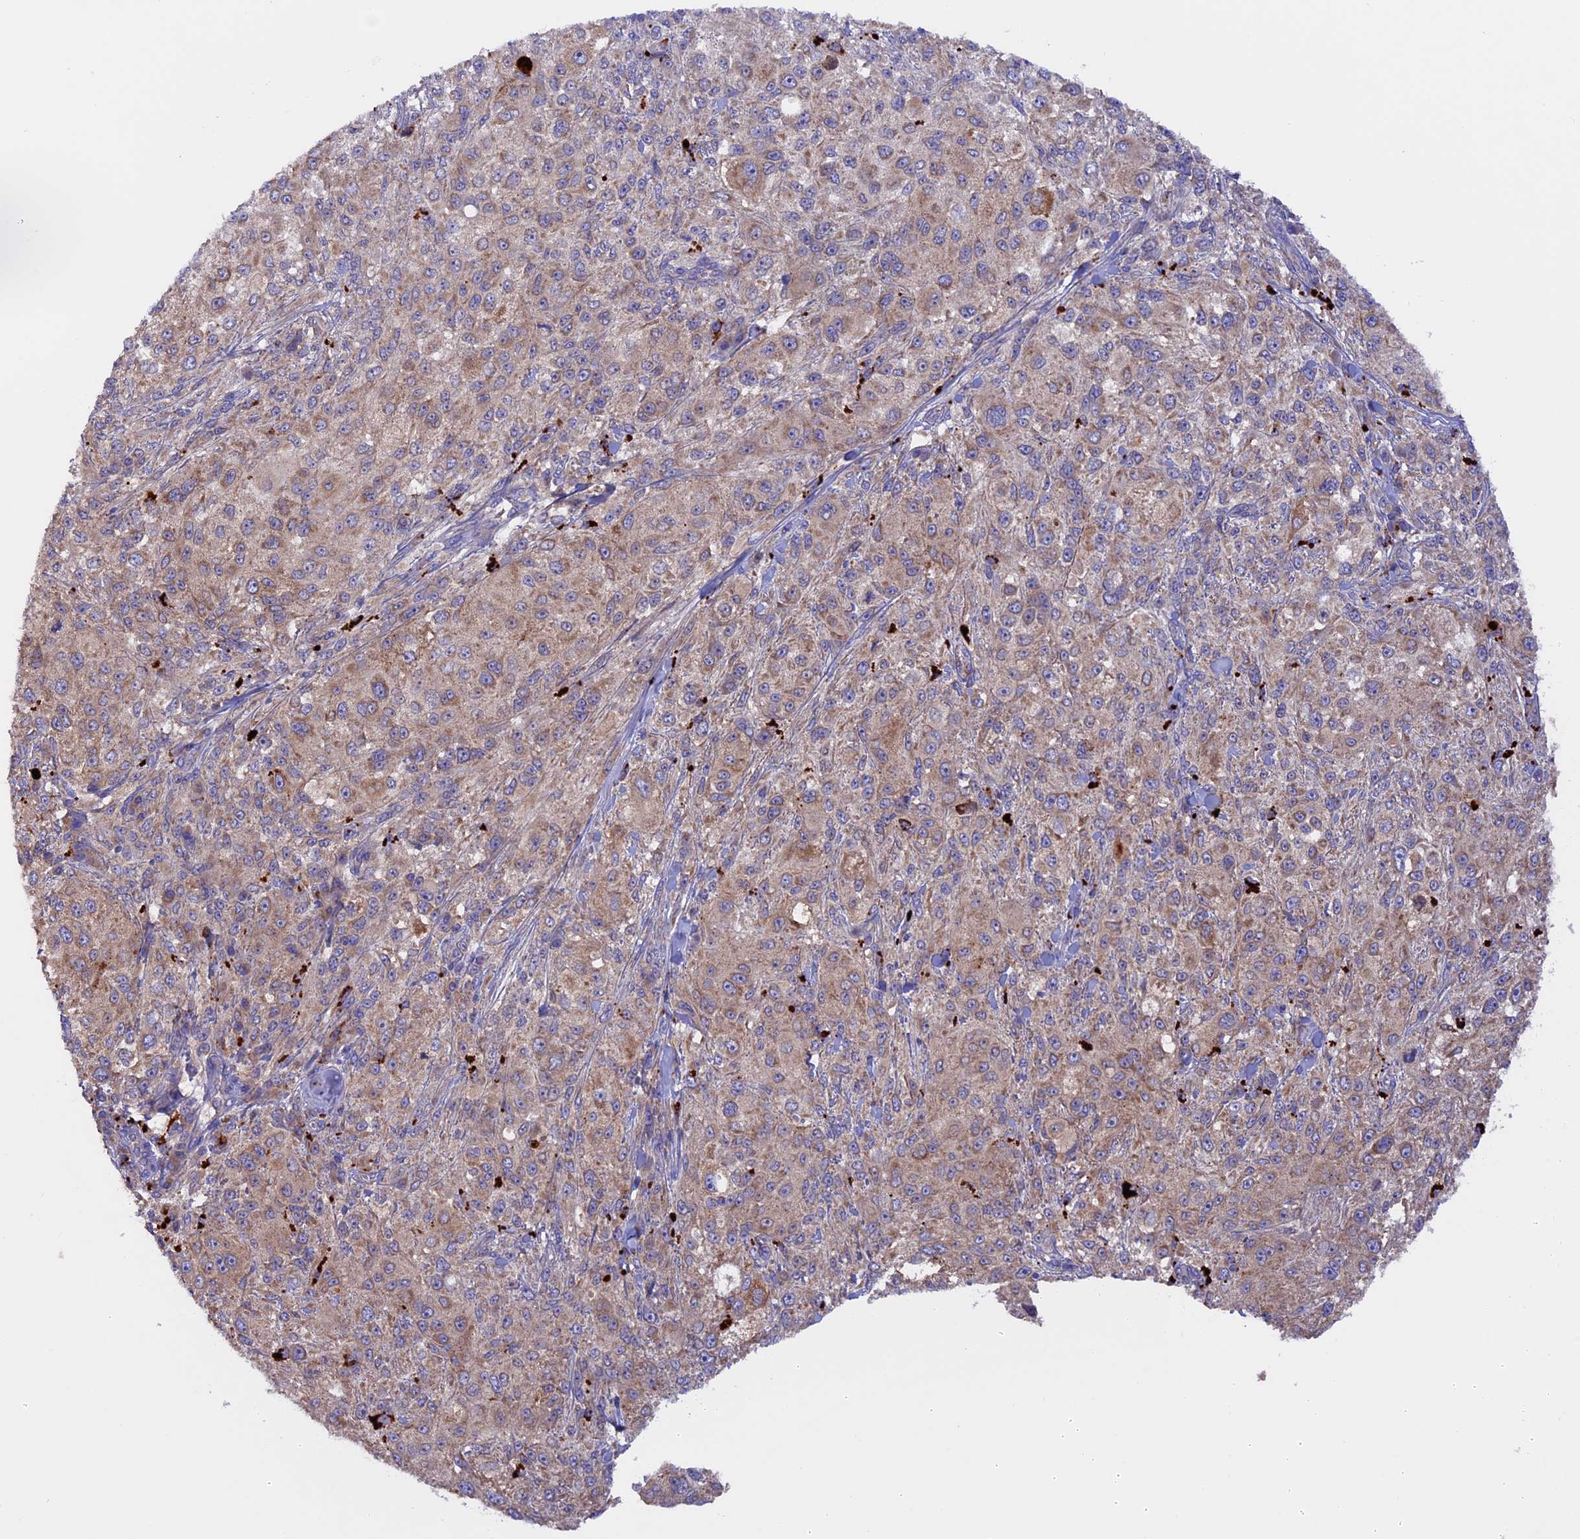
{"staining": {"intensity": "weak", "quantity": "25%-75%", "location": "cytoplasmic/membranous"}, "tissue": "melanoma", "cell_type": "Tumor cells", "image_type": "cancer", "snomed": [{"axis": "morphology", "description": "Necrosis, NOS"}, {"axis": "morphology", "description": "Malignant melanoma, NOS"}, {"axis": "topography", "description": "Skin"}], "caption": "Human malignant melanoma stained with a brown dye demonstrates weak cytoplasmic/membranous positive staining in approximately 25%-75% of tumor cells.", "gene": "PTPN9", "patient": {"sex": "female", "age": 87}}